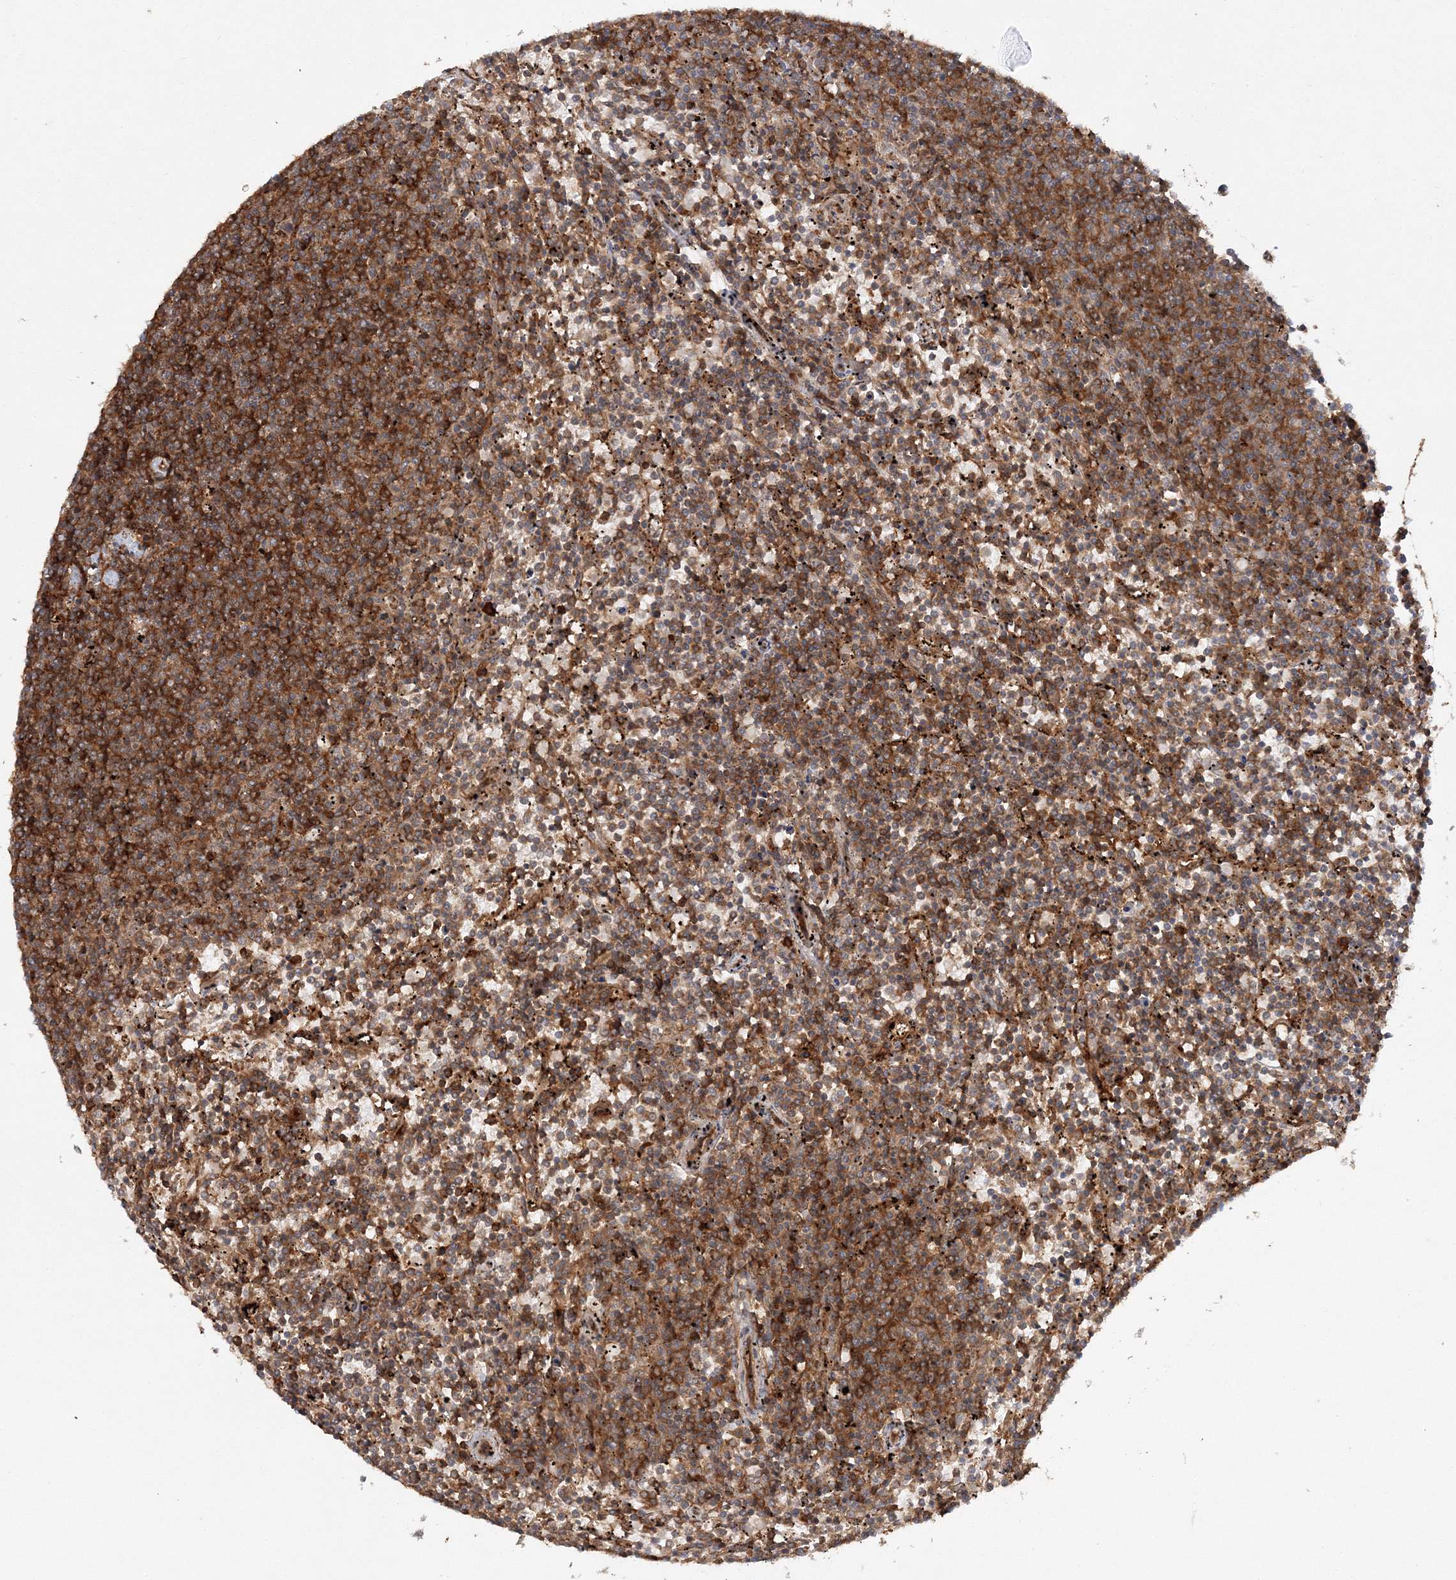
{"staining": {"intensity": "strong", "quantity": ">75%", "location": "cytoplasmic/membranous"}, "tissue": "lymphoma", "cell_type": "Tumor cells", "image_type": "cancer", "snomed": [{"axis": "morphology", "description": "Malignant lymphoma, non-Hodgkin's type, Low grade"}, {"axis": "topography", "description": "Spleen"}], "caption": "This image reveals lymphoma stained with immunohistochemistry to label a protein in brown. The cytoplasmic/membranous of tumor cells show strong positivity for the protein. Nuclei are counter-stained blue.", "gene": "WDR37", "patient": {"sex": "female", "age": 50}}